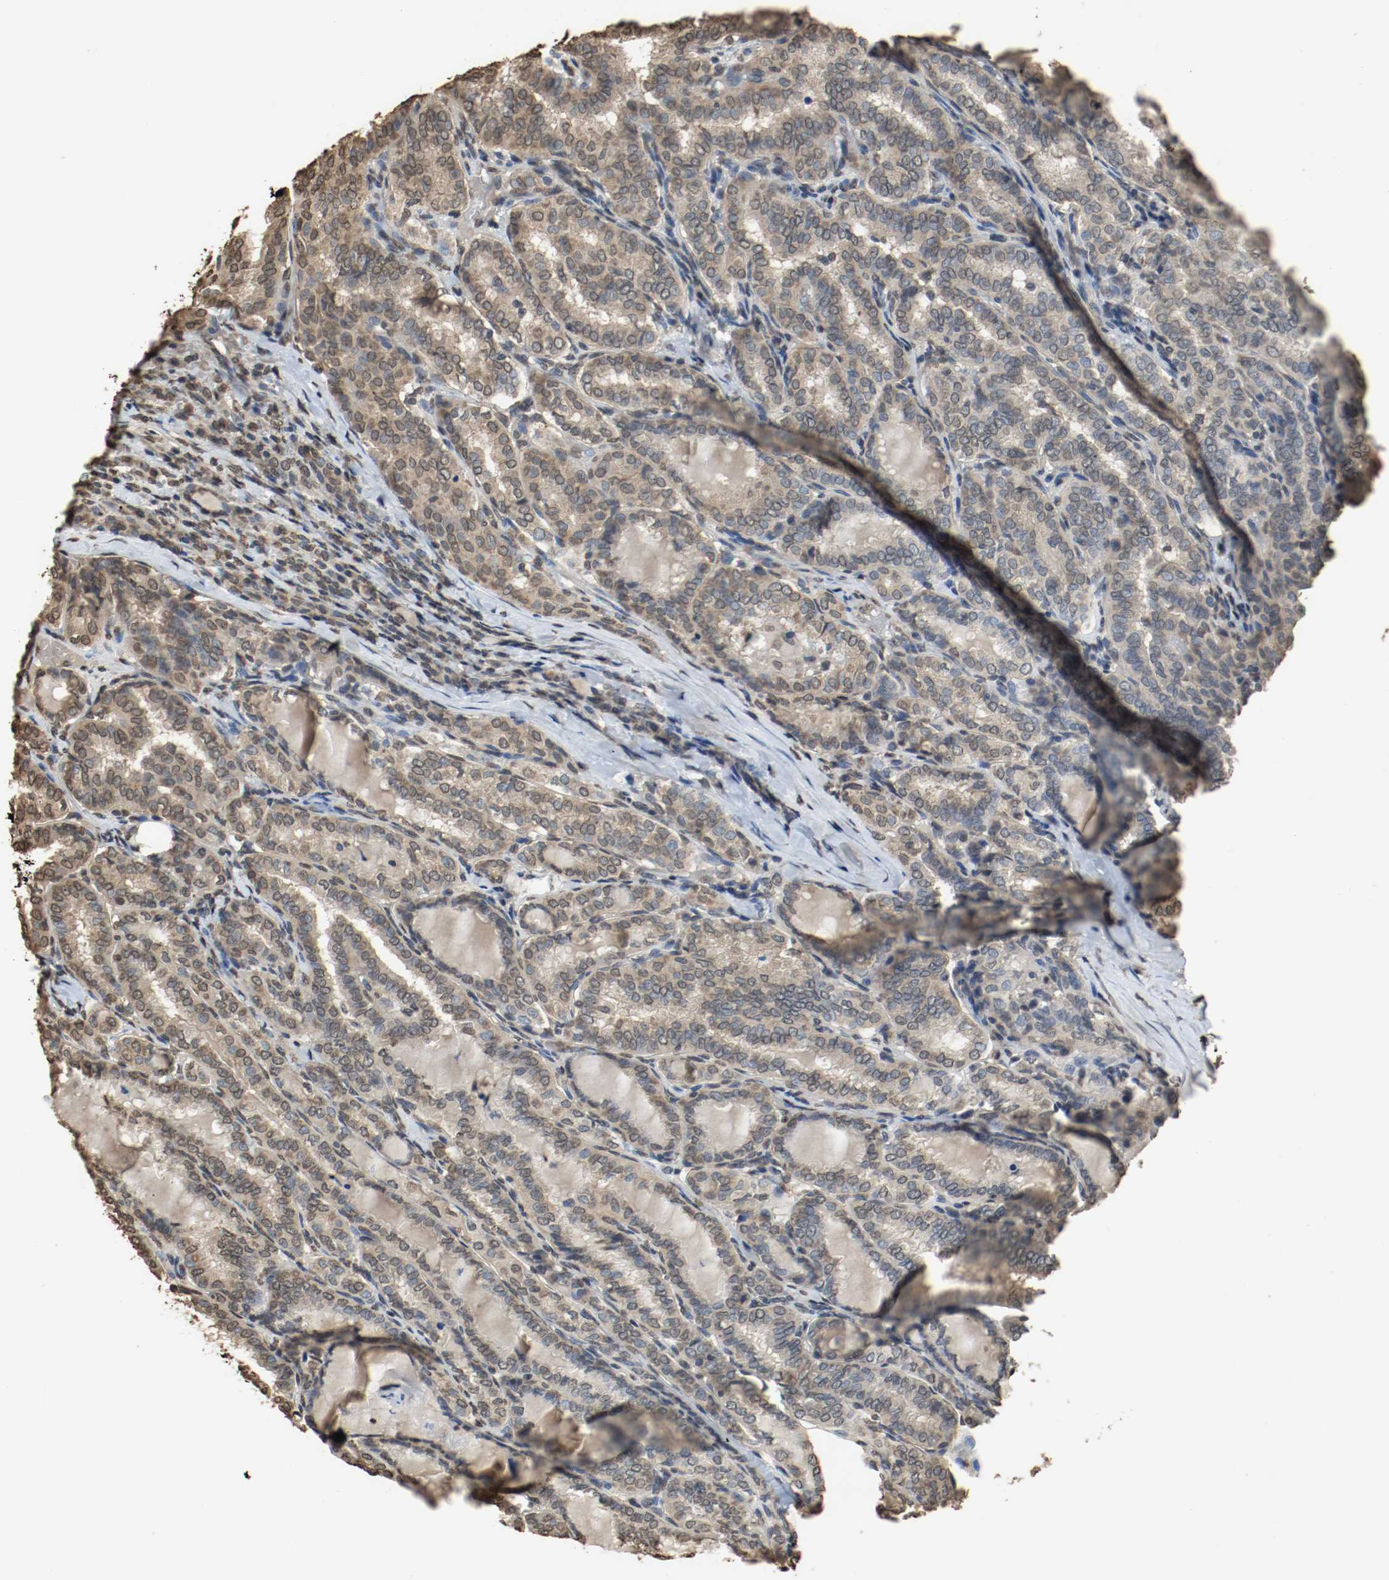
{"staining": {"intensity": "weak", "quantity": ">75%", "location": "cytoplasmic/membranous"}, "tissue": "thyroid cancer", "cell_type": "Tumor cells", "image_type": "cancer", "snomed": [{"axis": "morphology", "description": "Papillary adenocarcinoma, NOS"}, {"axis": "topography", "description": "Thyroid gland"}], "caption": "A brown stain highlights weak cytoplasmic/membranous positivity of a protein in papillary adenocarcinoma (thyroid) tumor cells. (DAB IHC, brown staining for protein, blue staining for nuclei).", "gene": "RTN4", "patient": {"sex": "female", "age": 30}}